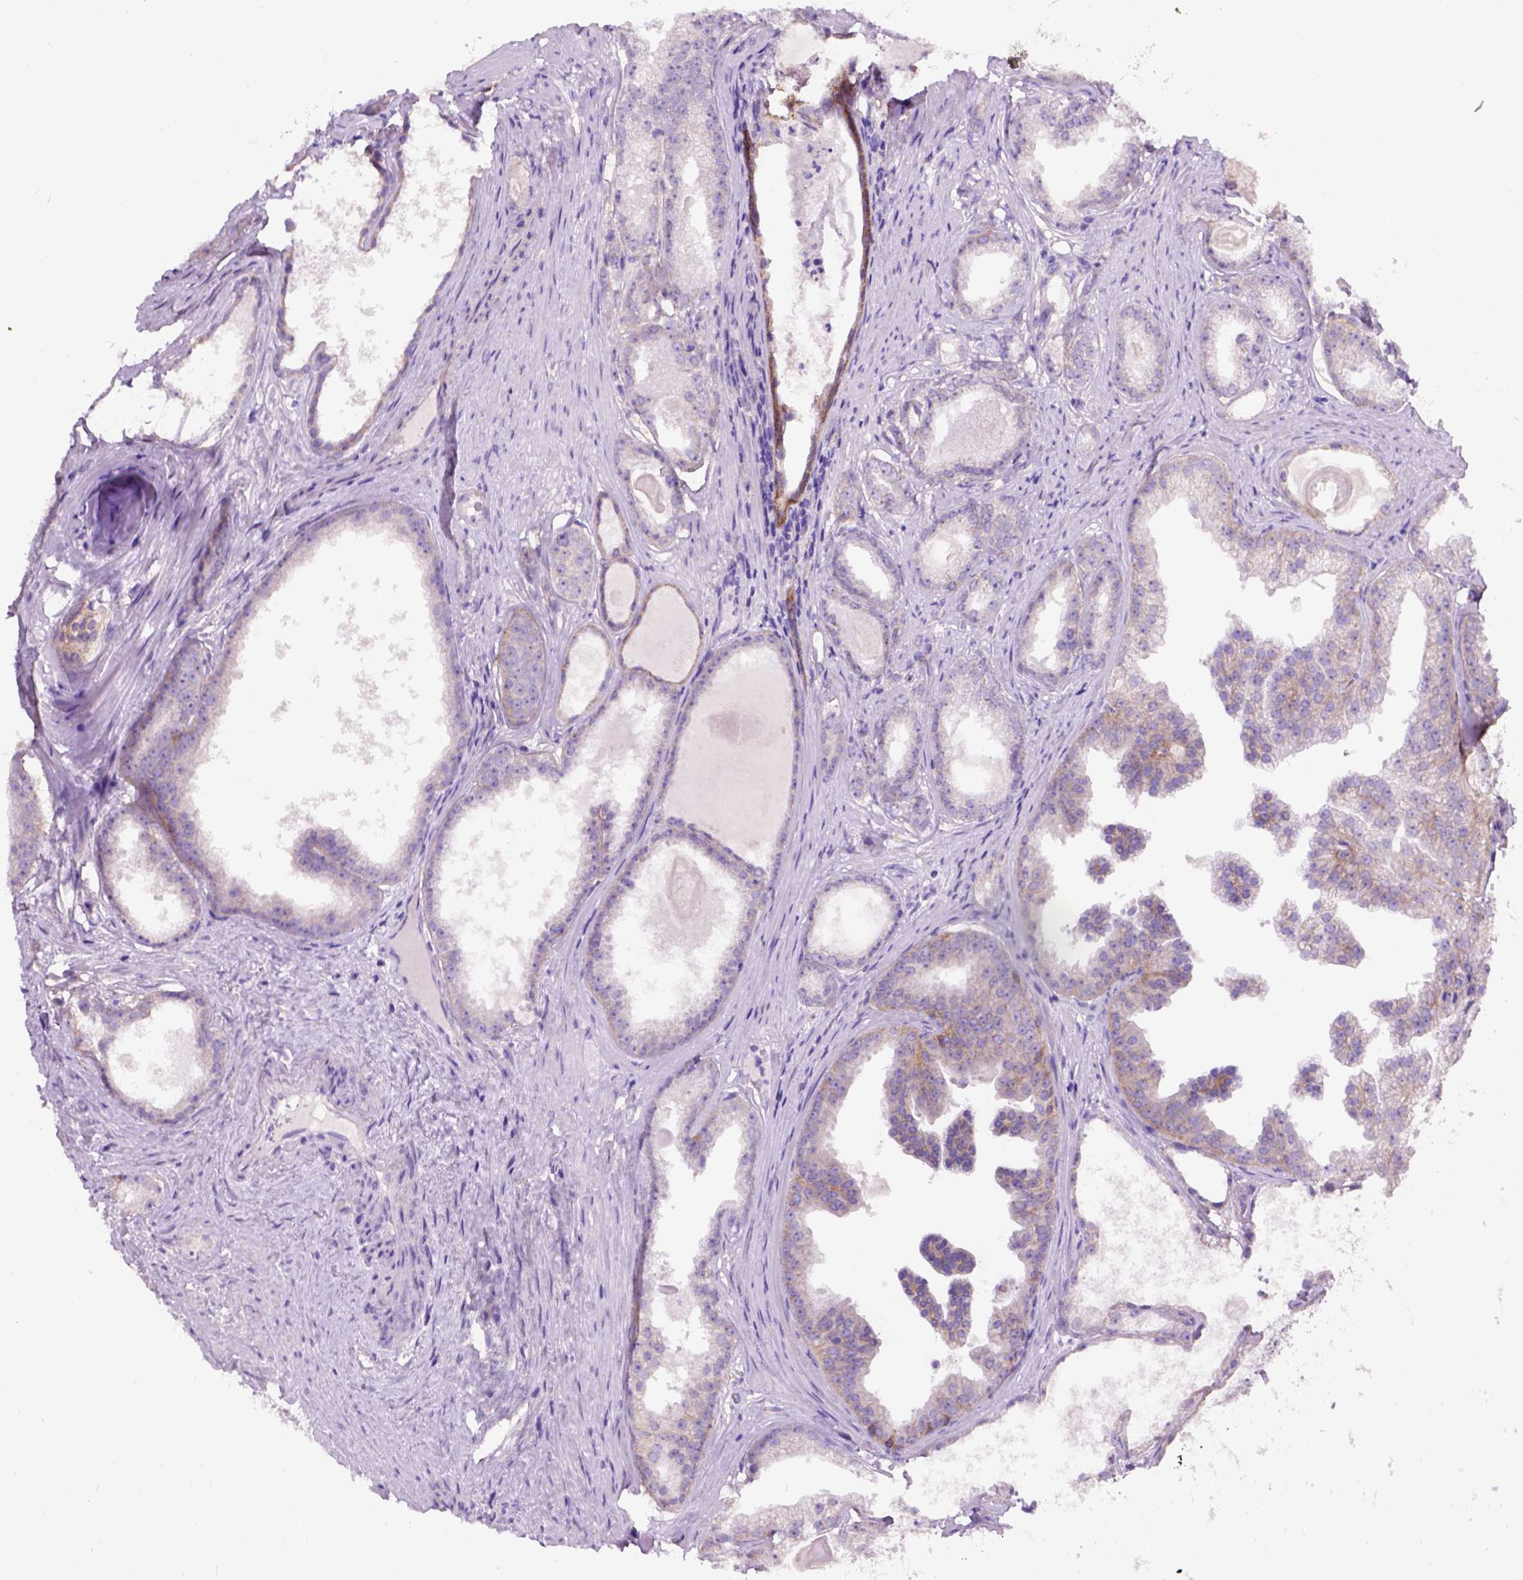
{"staining": {"intensity": "weak", "quantity": "<25%", "location": "cytoplasmic/membranous"}, "tissue": "prostate cancer", "cell_type": "Tumor cells", "image_type": "cancer", "snomed": [{"axis": "morphology", "description": "Adenocarcinoma, Low grade"}, {"axis": "topography", "description": "Prostate"}], "caption": "Immunohistochemistry (IHC) of prostate adenocarcinoma (low-grade) shows no expression in tumor cells.", "gene": "EGFR", "patient": {"sex": "male", "age": 65}}